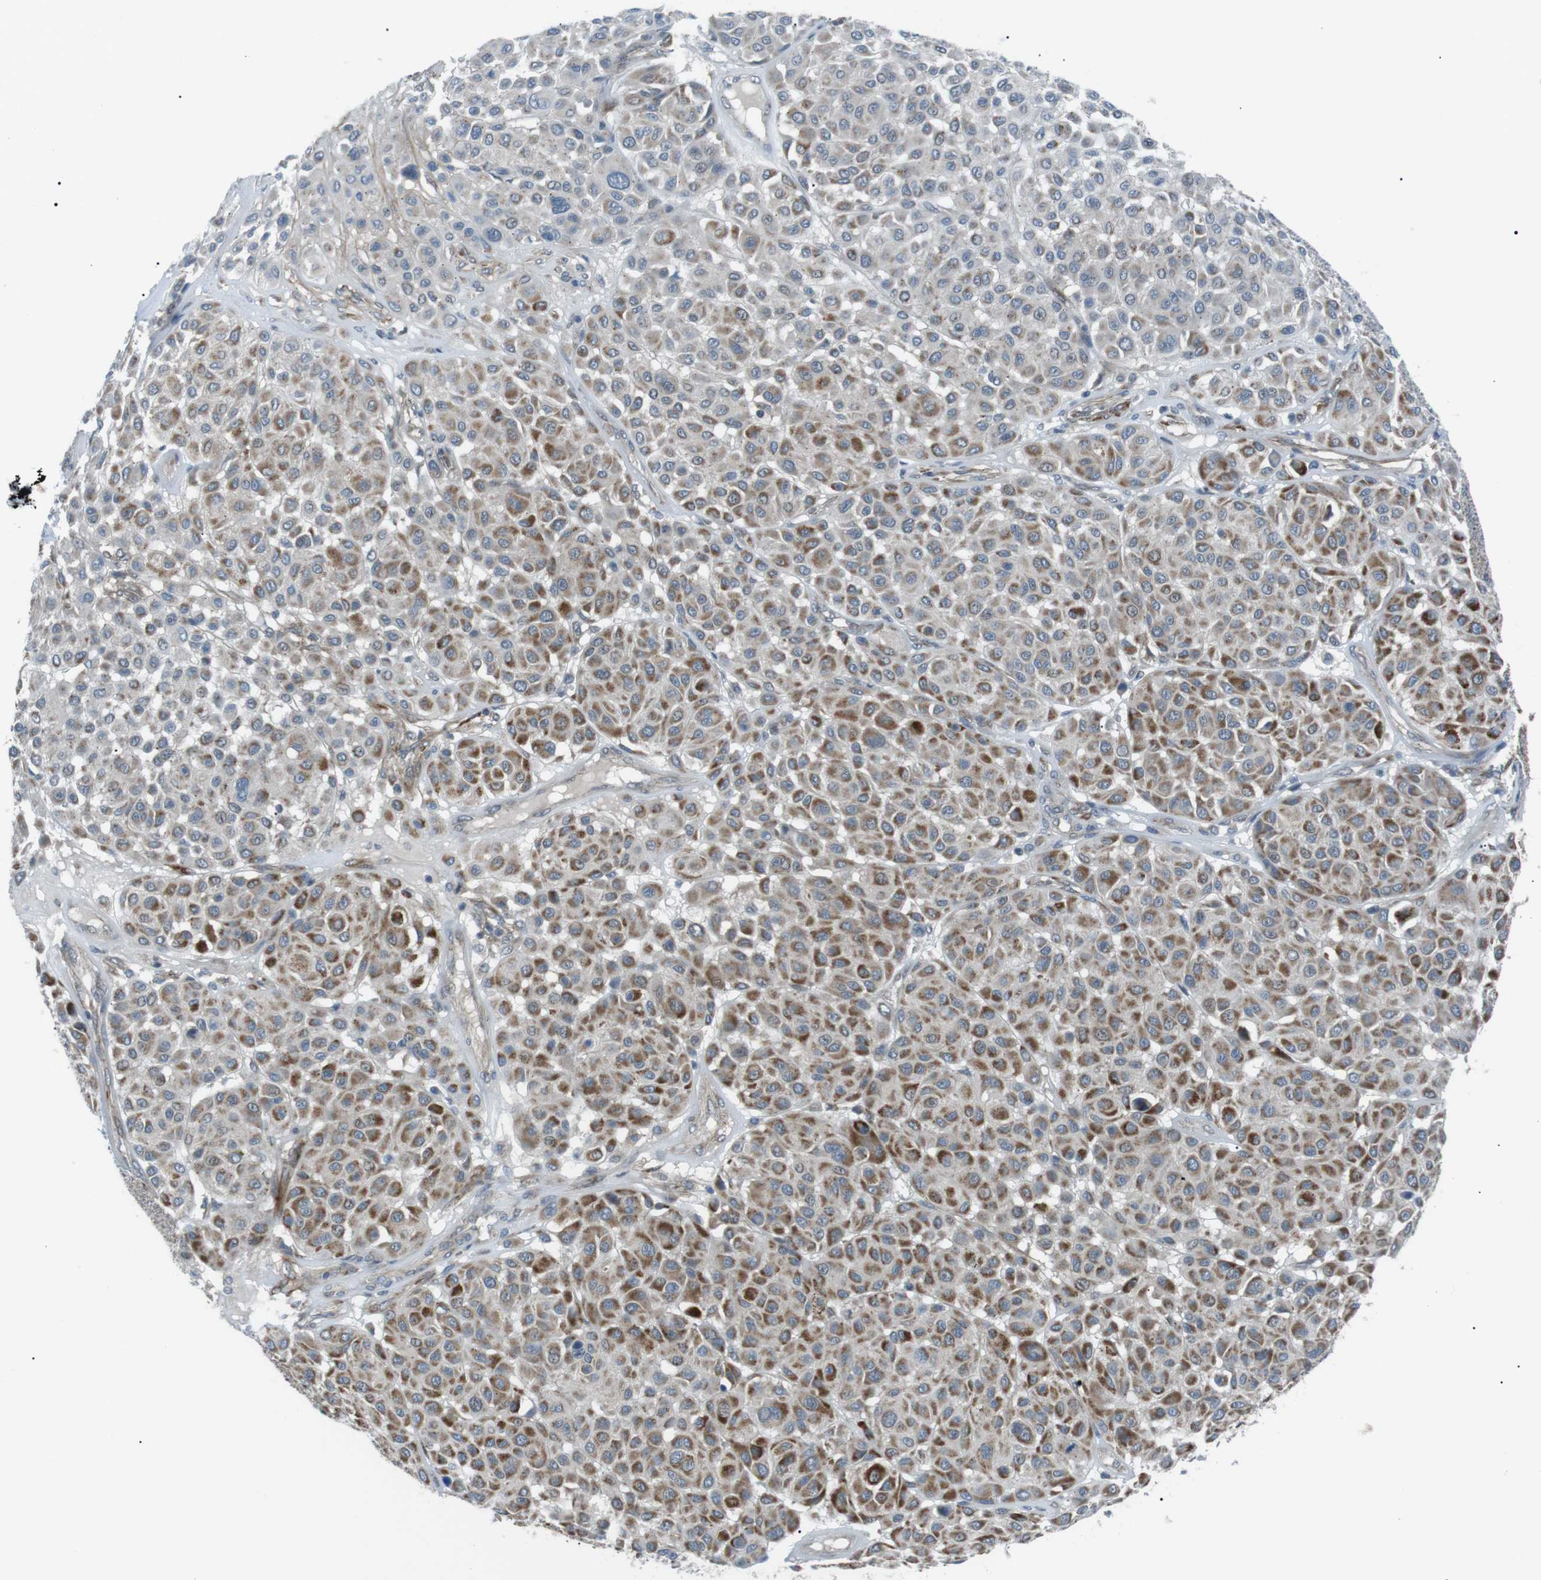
{"staining": {"intensity": "moderate", "quantity": "25%-75%", "location": "cytoplasmic/membranous"}, "tissue": "melanoma", "cell_type": "Tumor cells", "image_type": "cancer", "snomed": [{"axis": "morphology", "description": "Malignant melanoma, Metastatic site"}, {"axis": "topography", "description": "Soft tissue"}], "caption": "Approximately 25%-75% of tumor cells in human malignant melanoma (metastatic site) demonstrate moderate cytoplasmic/membranous protein staining as visualized by brown immunohistochemical staining.", "gene": "ARID5B", "patient": {"sex": "male", "age": 41}}